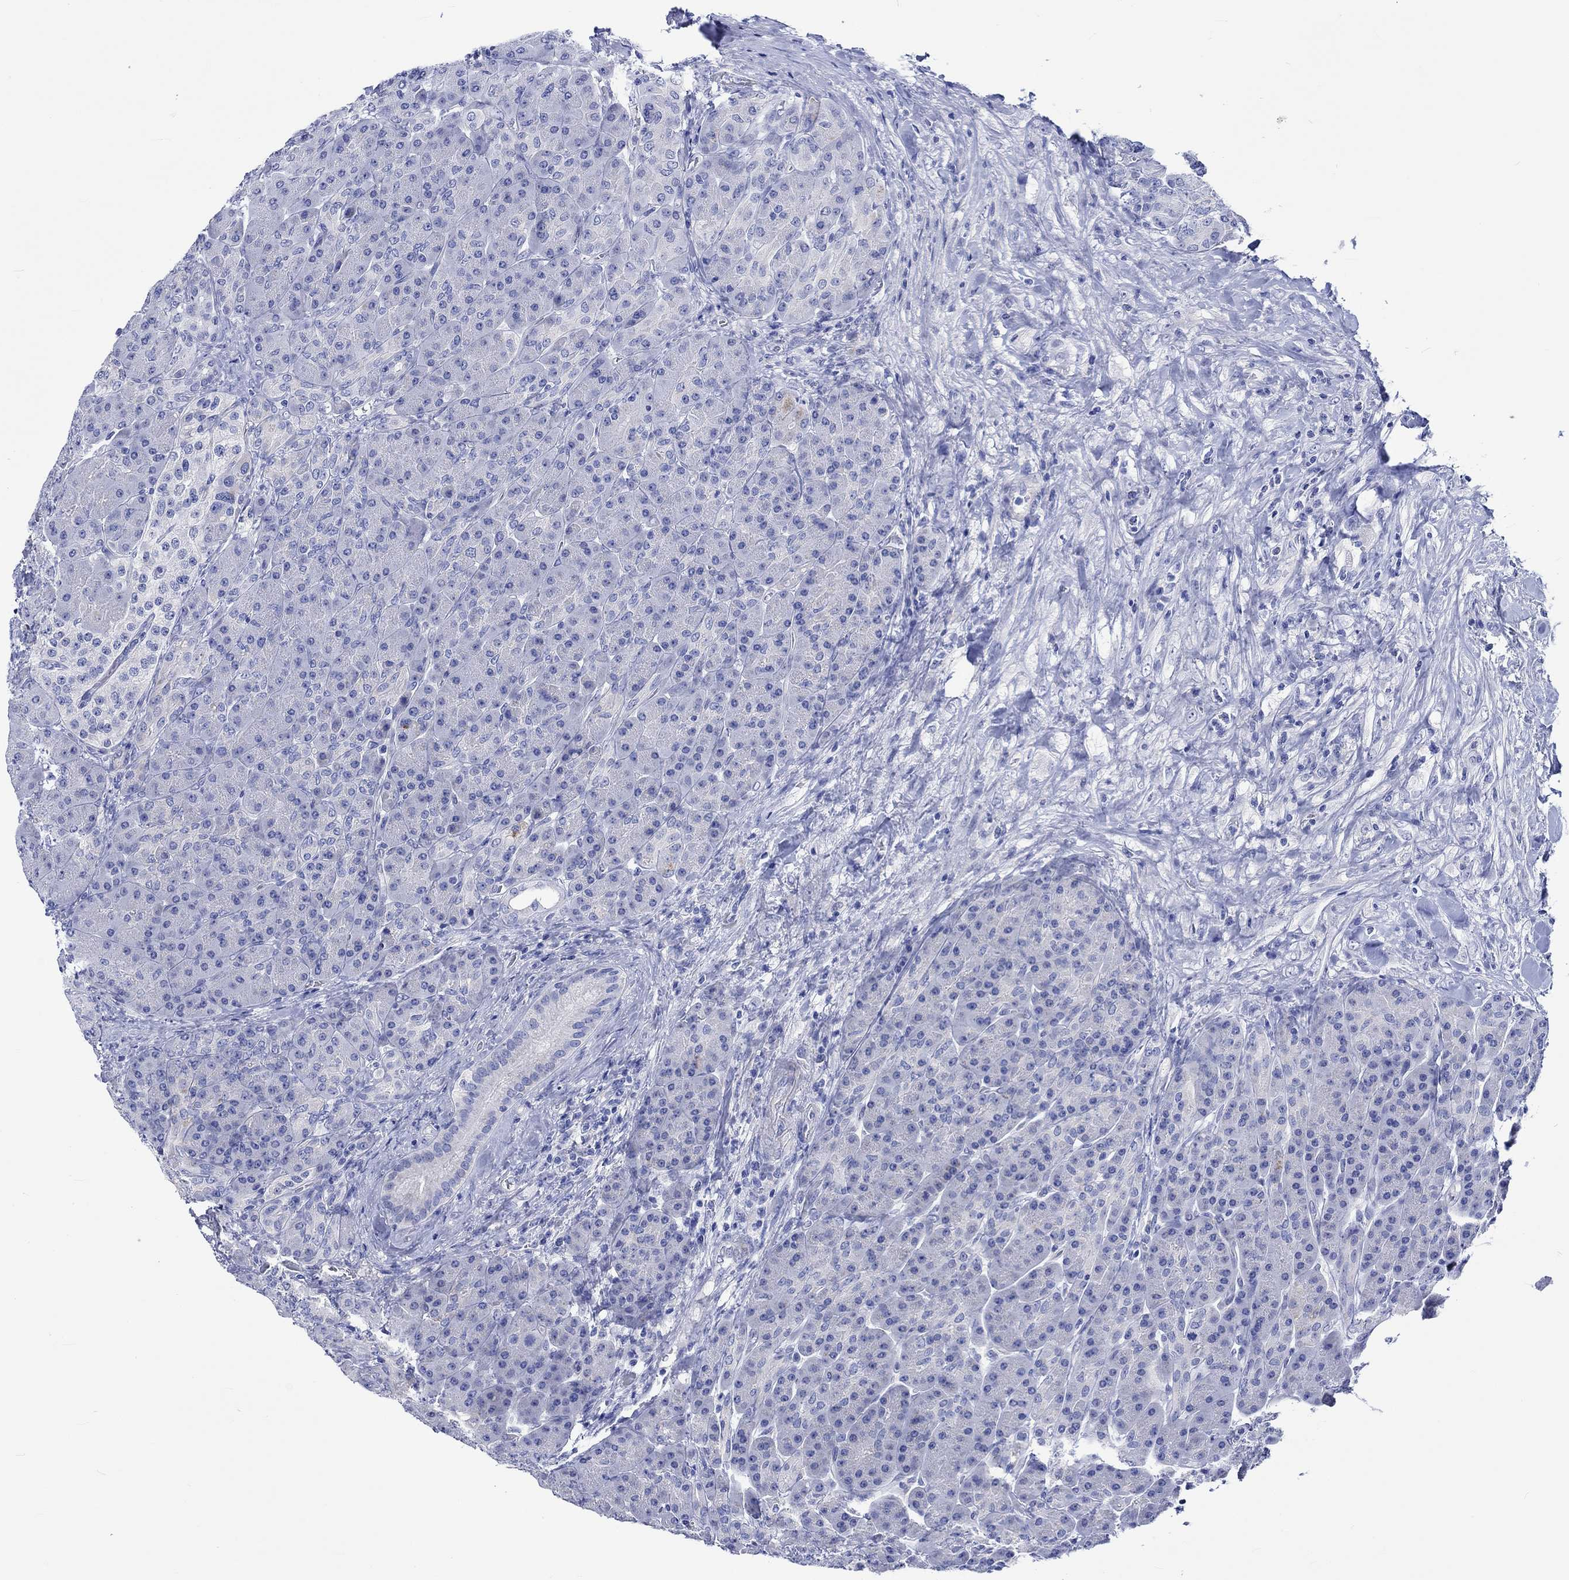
{"staining": {"intensity": "negative", "quantity": "none", "location": "none"}, "tissue": "pancreas", "cell_type": "Exocrine glandular cells", "image_type": "normal", "snomed": [{"axis": "morphology", "description": "Normal tissue, NOS"}, {"axis": "topography", "description": "Pancreas"}], "caption": "Histopathology image shows no protein staining in exocrine glandular cells of normal pancreas. (Stains: DAB (3,3'-diaminobenzidine) immunohistochemistry (IHC) with hematoxylin counter stain, Microscopy: brightfield microscopy at high magnification).", "gene": "HARBI1", "patient": {"sex": "male", "age": 70}}